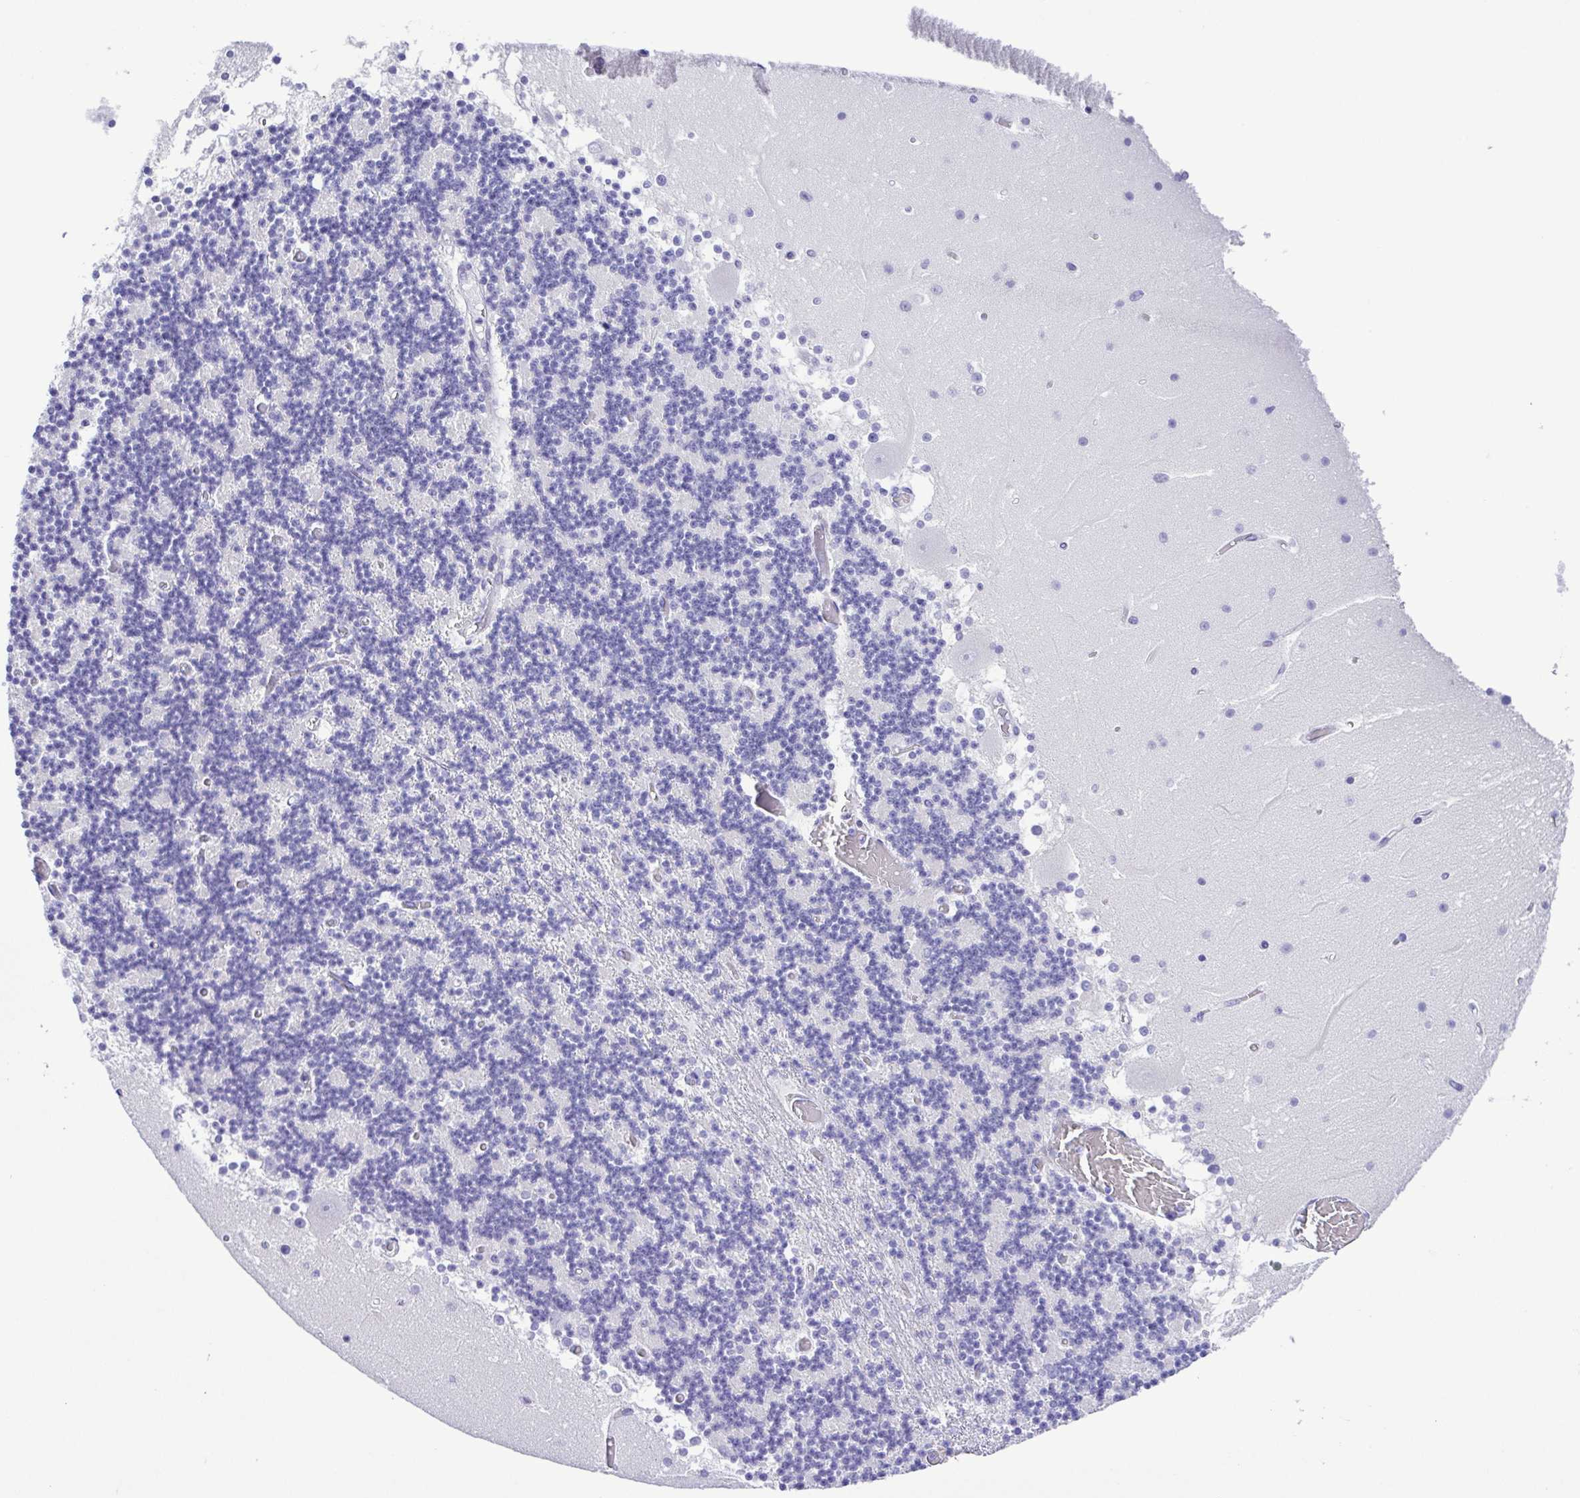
{"staining": {"intensity": "negative", "quantity": "none", "location": "none"}, "tissue": "cerebellum", "cell_type": "Cells in granular layer", "image_type": "normal", "snomed": [{"axis": "morphology", "description": "Normal tissue, NOS"}, {"axis": "topography", "description": "Cerebellum"}], "caption": "This micrograph is of normal cerebellum stained with immunohistochemistry to label a protein in brown with the nuclei are counter-stained blue. There is no positivity in cells in granular layer.", "gene": "CASP14", "patient": {"sex": "female", "age": 28}}